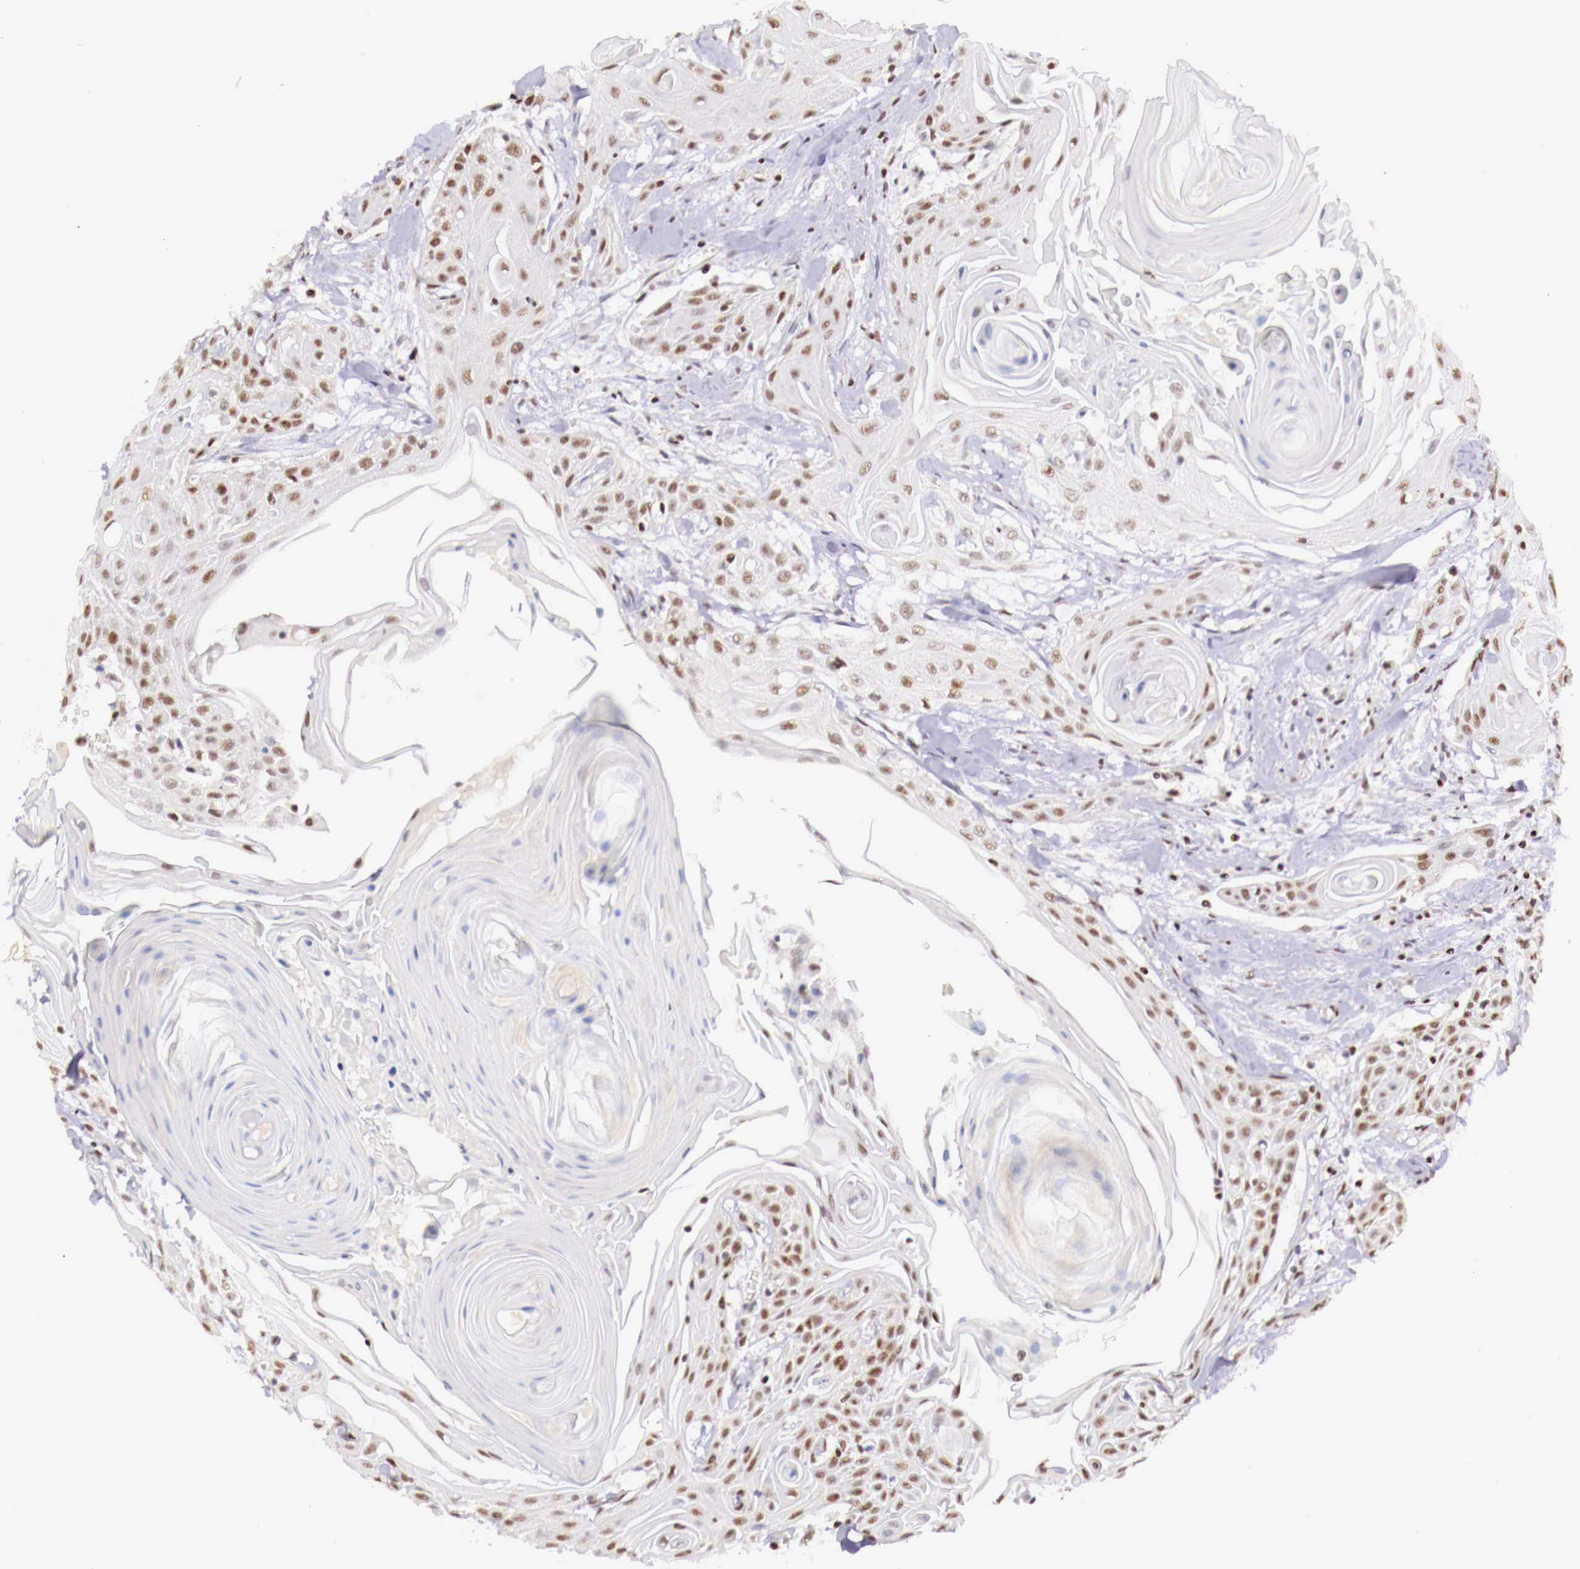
{"staining": {"intensity": "weak", "quantity": "25%-75%", "location": "nuclear"}, "tissue": "head and neck cancer", "cell_type": "Tumor cells", "image_type": "cancer", "snomed": [{"axis": "morphology", "description": "Squamous cell carcinoma, NOS"}, {"axis": "morphology", "description": "Squamous cell carcinoma, metastatic, NOS"}, {"axis": "topography", "description": "Lymph node"}, {"axis": "topography", "description": "Salivary gland"}, {"axis": "topography", "description": "Head-Neck"}], "caption": "Head and neck cancer was stained to show a protein in brown. There is low levels of weak nuclear positivity in approximately 25%-75% of tumor cells.", "gene": "SP1", "patient": {"sex": "female", "age": 74}}